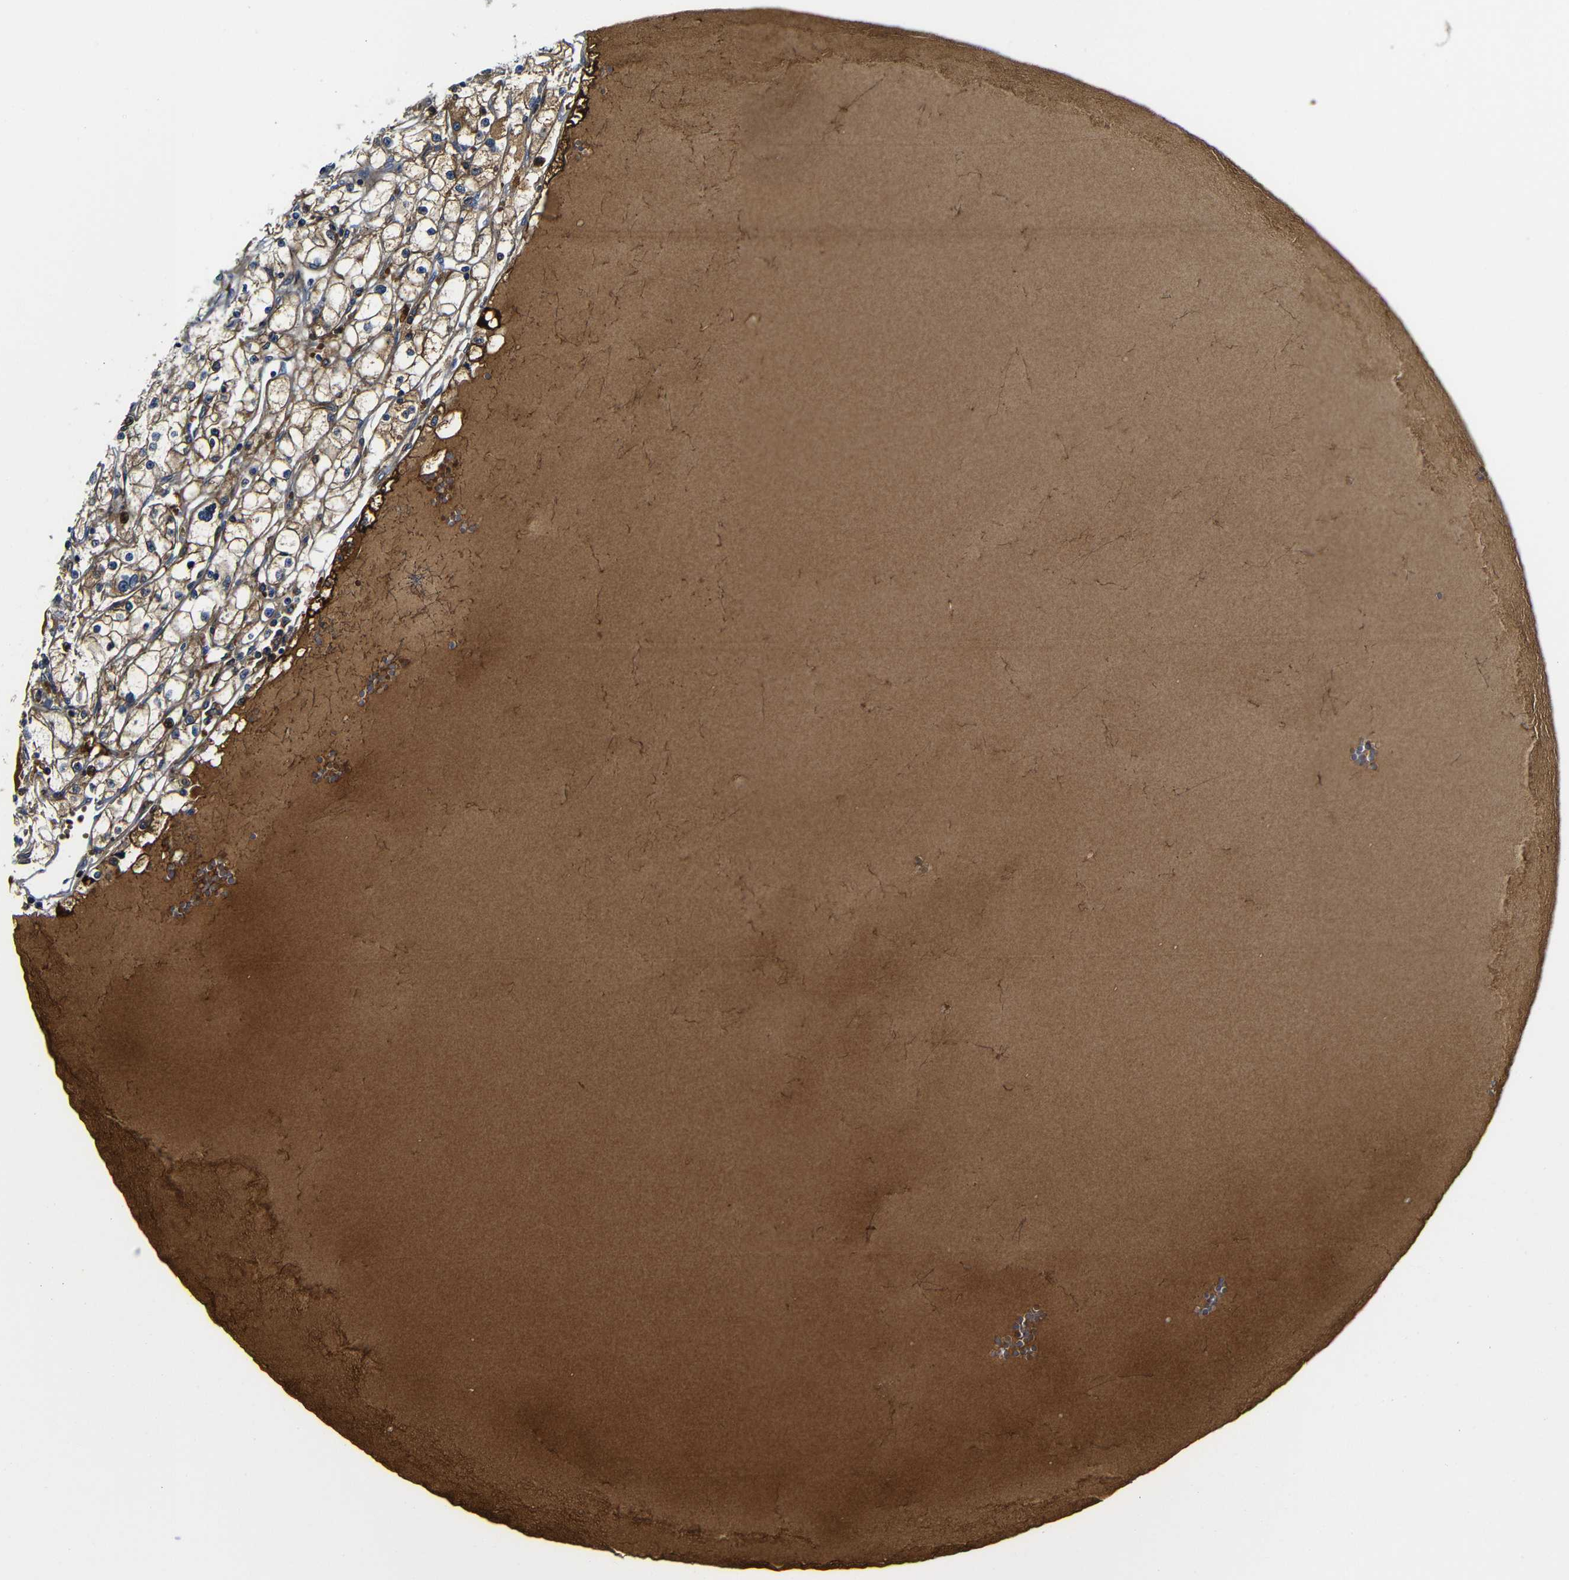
{"staining": {"intensity": "moderate", "quantity": ">75%", "location": "cytoplasmic/membranous"}, "tissue": "renal cancer", "cell_type": "Tumor cells", "image_type": "cancer", "snomed": [{"axis": "morphology", "description": "Adenocarcinoma, NOS"}, {"axis": "topography", "description": "Kidney"}], "caption": "Protein expression analysis of human renal adenocarcinoma reveals moderate cytoplasmic/membranous expression in about >75% of tumor cells.", "gene": "CLCC1", "patient": {"sex": "male", "age": 56}}